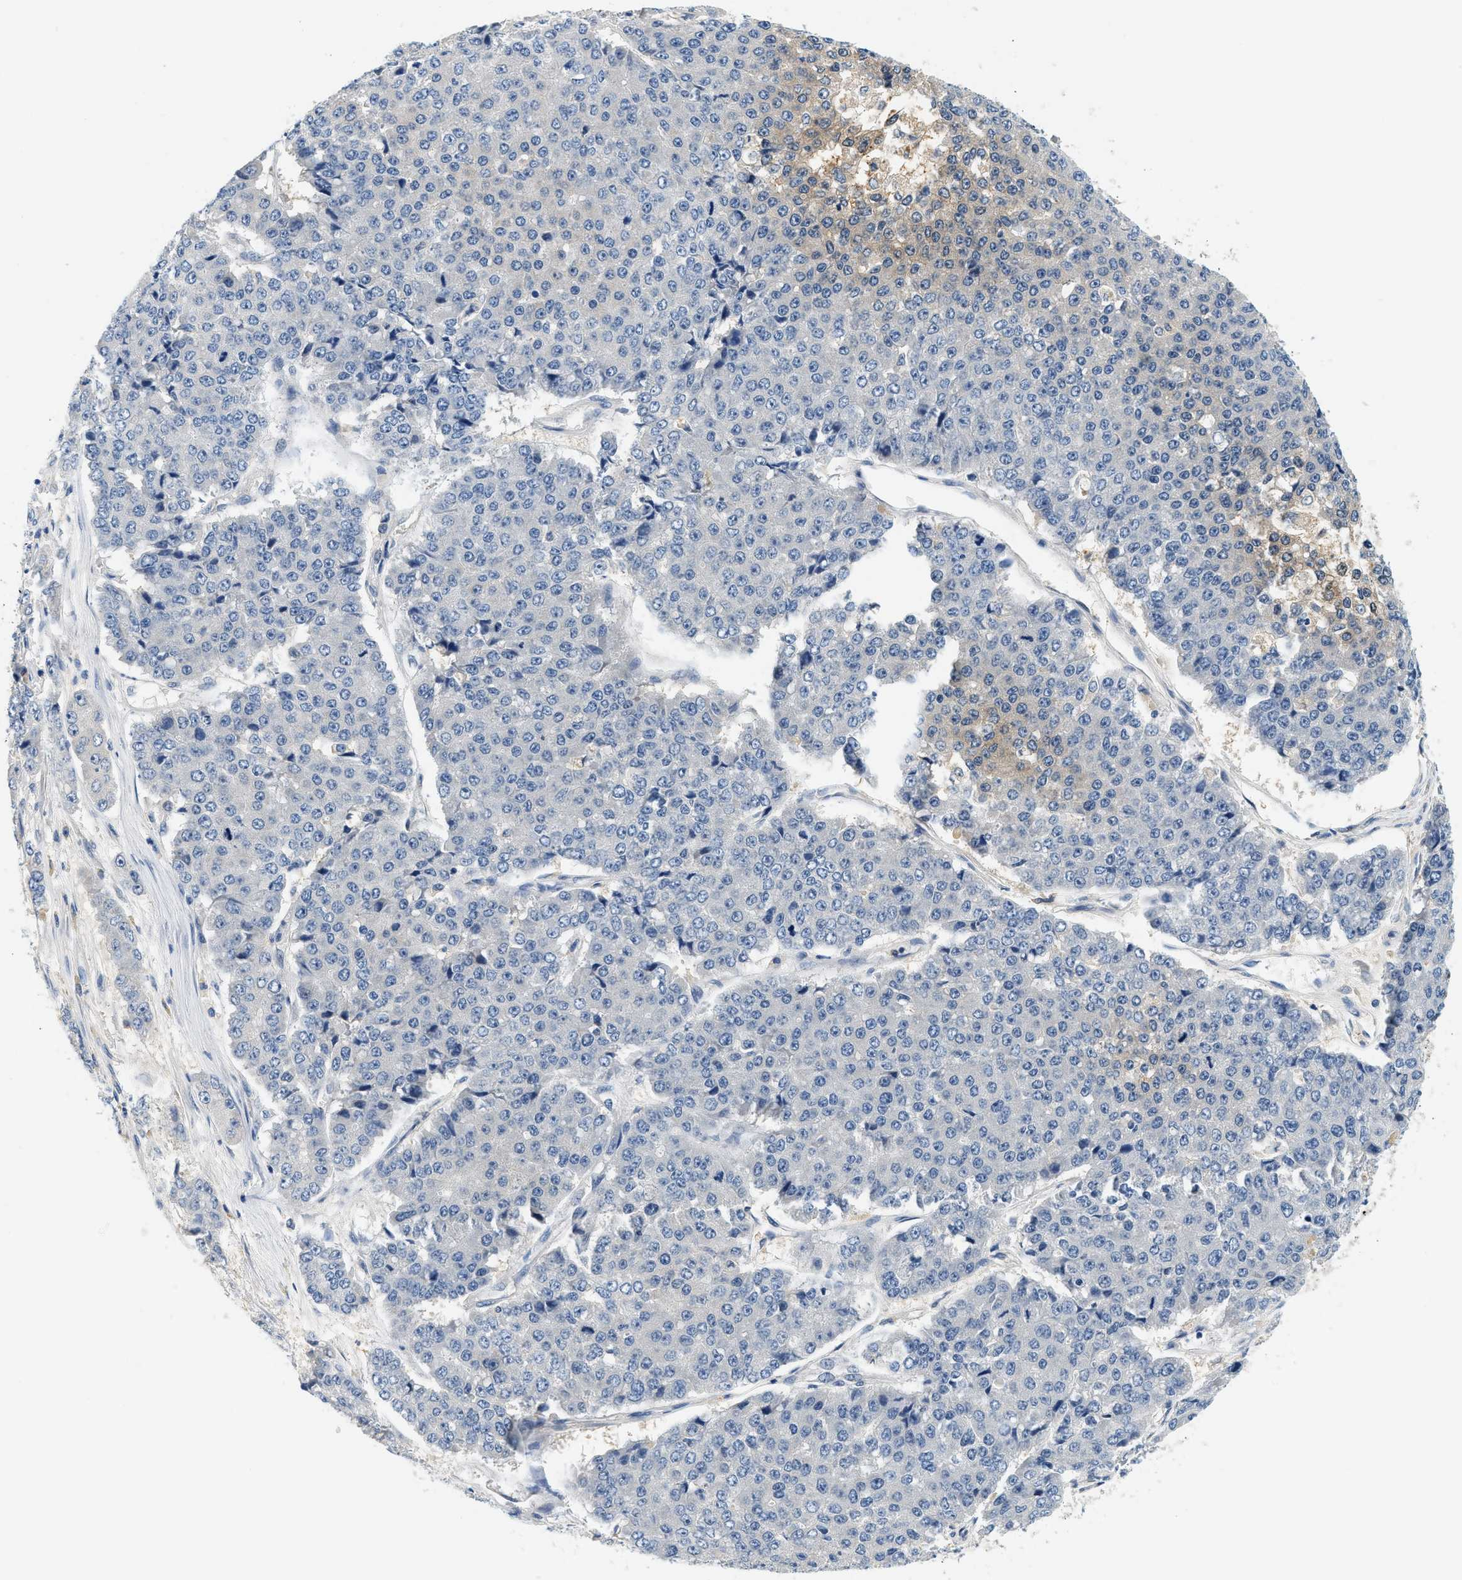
{"staining": {"intensity": "negative", "quantity": "none", "location": "none"}, "tissue": "pancreatic cancer", "cell_type": "Tumor cells", "image_type": "cancer", "snomed": [{"axis": "morphology", "description": "Adenocarcinoma, NOS"}, {"axis": "topography", "description": "Pancreas"}], "caption": "IHC of pancreatic cancer (adenocarcinoma) shows no staining in tumor cells.", "gene": "SLC35E1", "patient": {"sex": "male", "age": 50}}